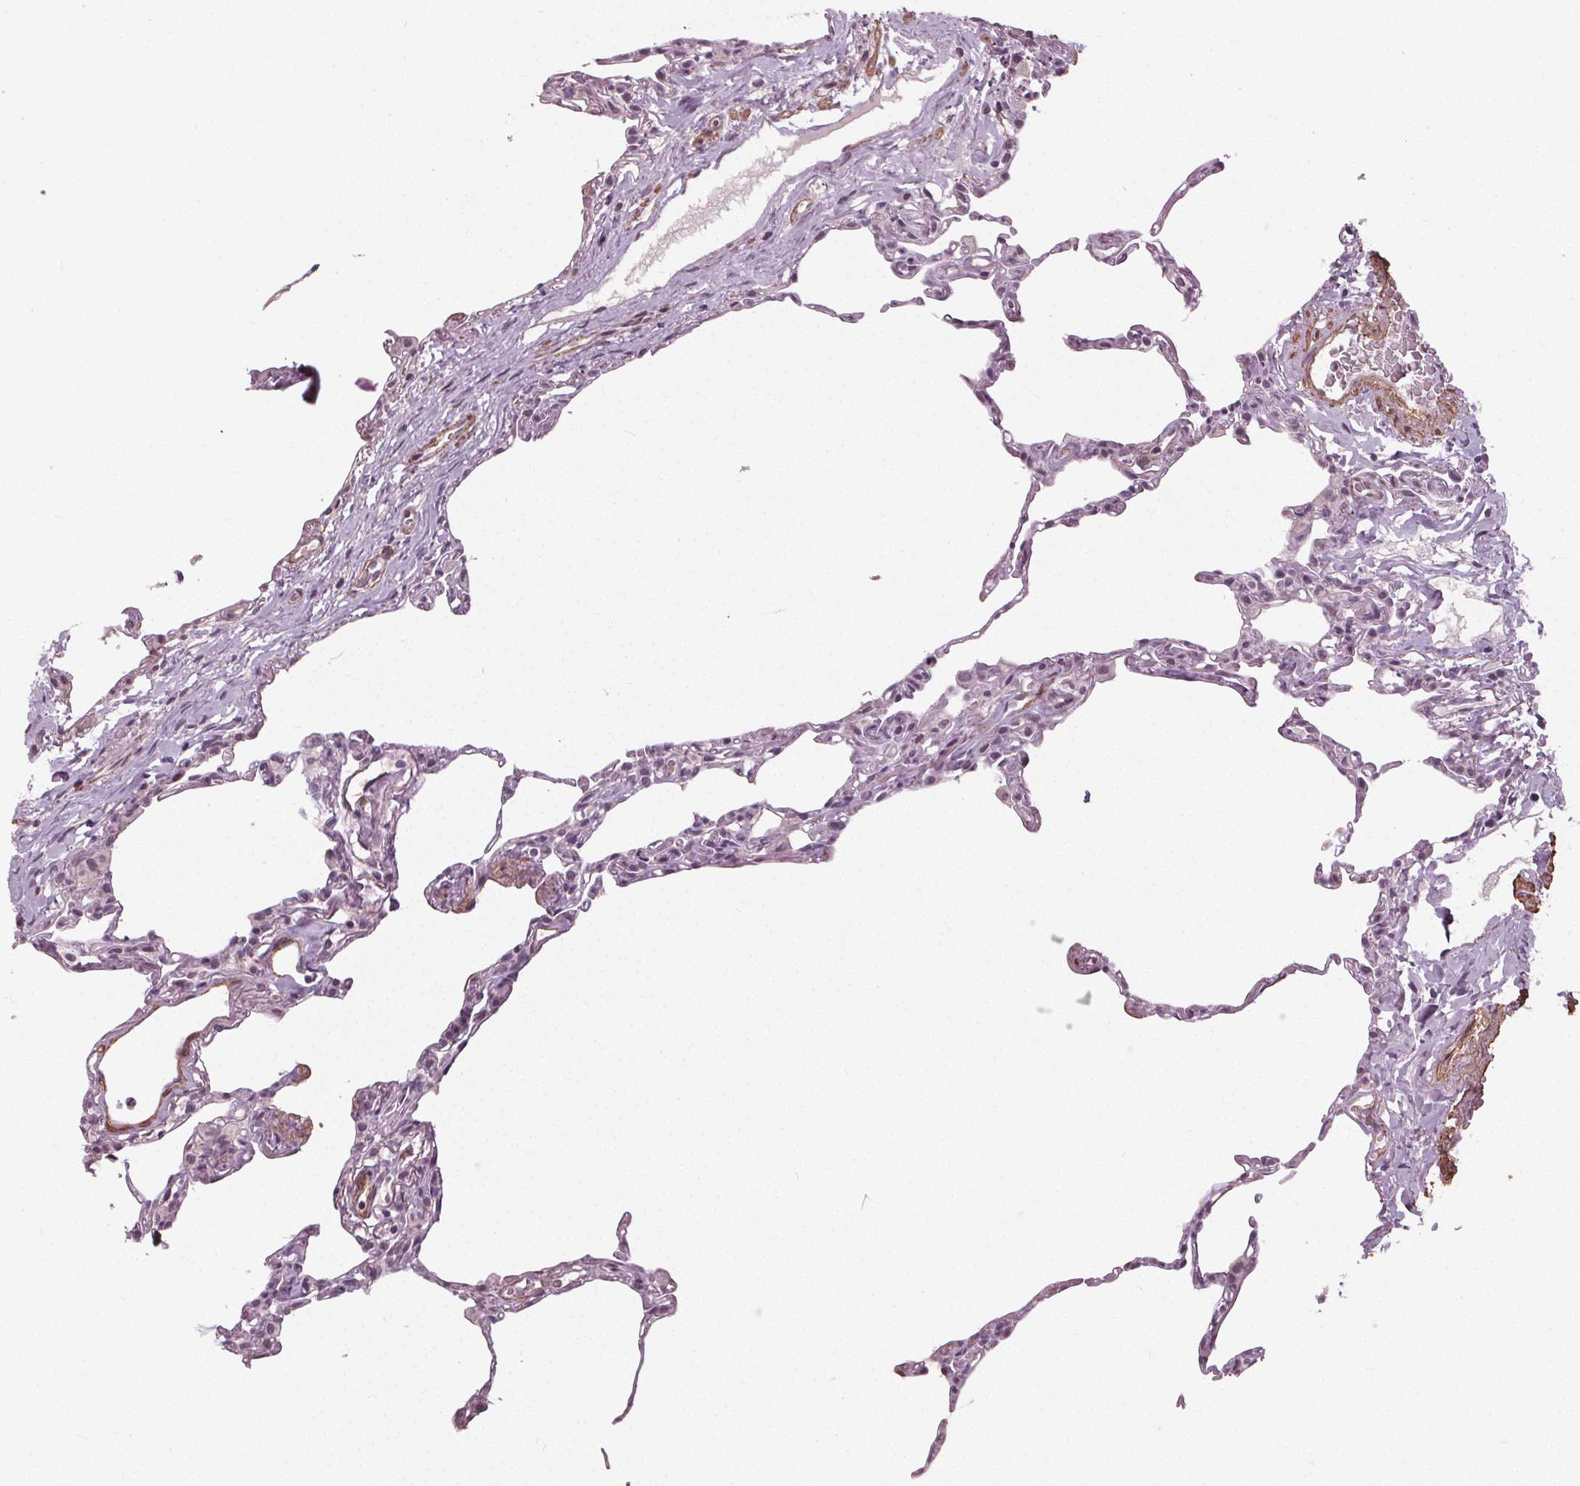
{"staining": {"intensity": "weak", "quantity": "<25%", "location": "nuclear"}, "tissue": "lung", "cell_type": "Alveolar cells", "image_type": "normal", "snomed": [{"axis": "morphology", "description": "Normal tissue, NOS"}, {"axis": "topography", "description": "Lung"}], "caption": "The micrograph displays no staining of alveolar cells in benign lung. (DAB (3,3'-diaminobenzidine) immunohistochemistry, high magnification).", "gene": "PKP1", "patient": {"sex": "female", "age": 57}}